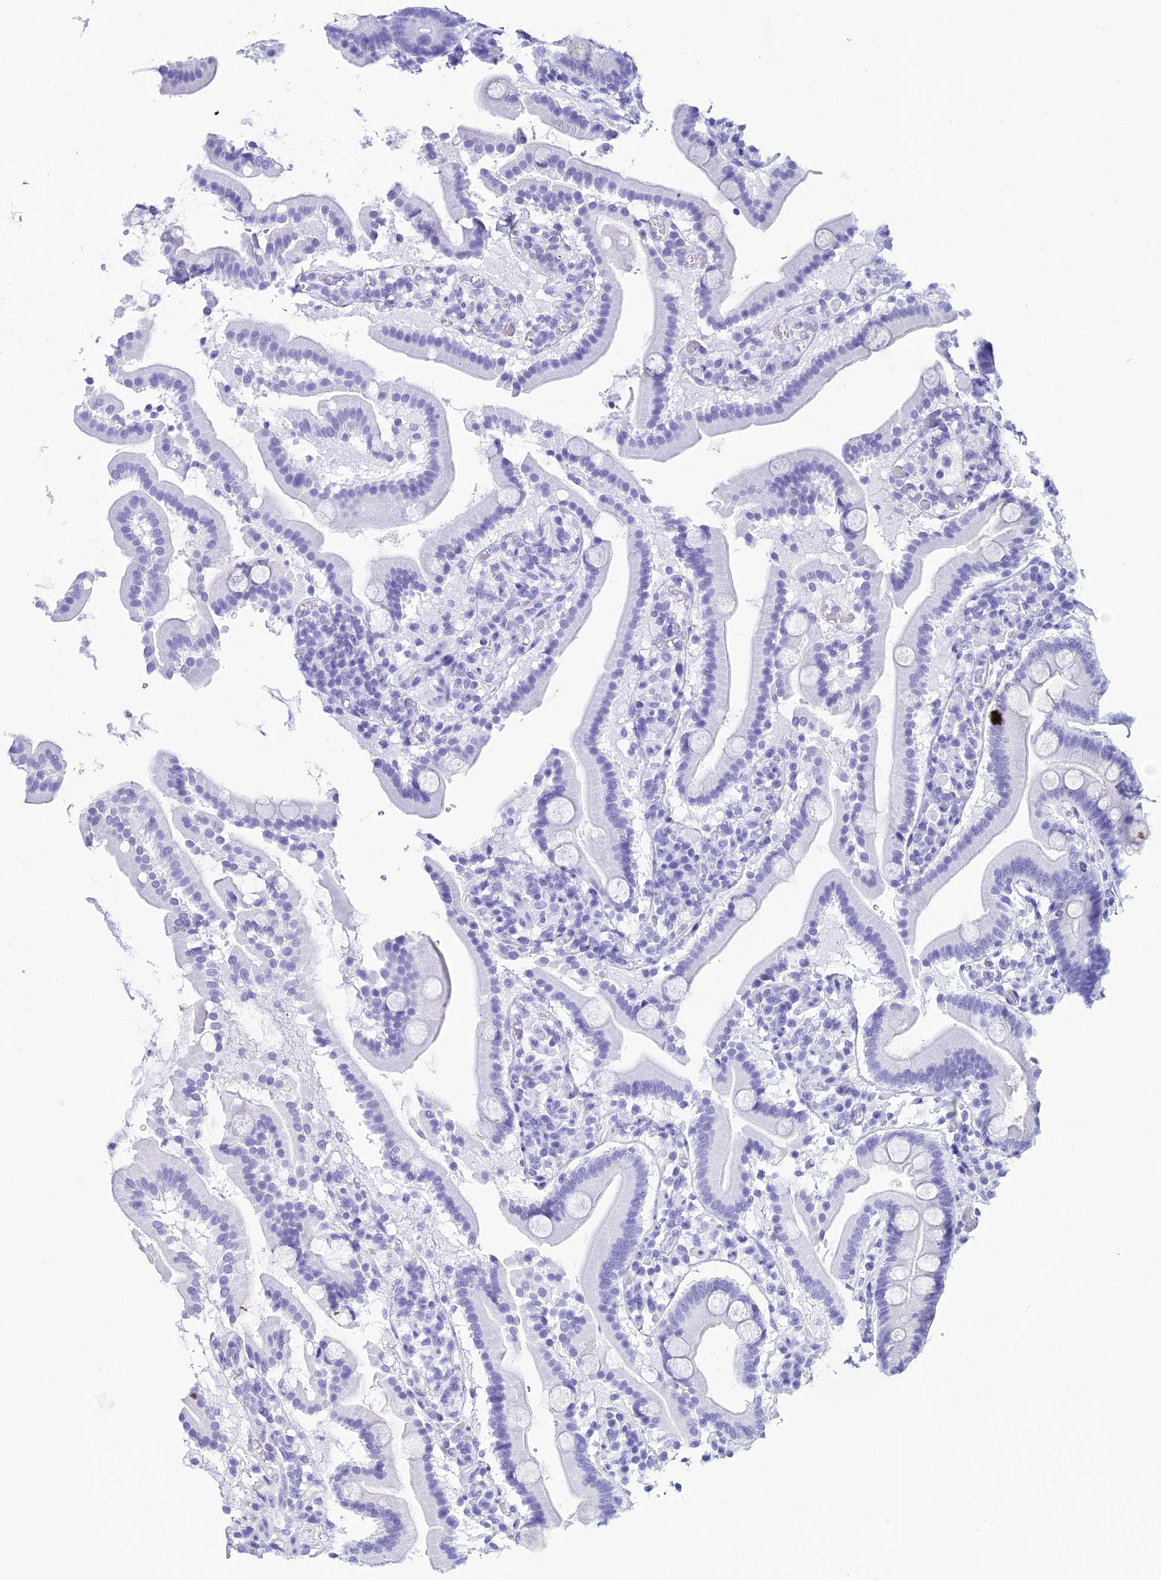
{"staining": {"intensity": "negative", "quantity": "none", "location": "none"}, "tissue": "duodenum", "cell_type": "Glandular cells", "image_type": "normal", "snomed": [{"axis": "morphology", "description": "Normal tissue, NOS"}, {"axis": "topography", "description": "Duodenum"}], "caption": "Image shows no significant protein expression in glandular cells of normal duodenum. (Brightfield microscopy of DAB (3,3'-diaminobenzidine) immunohistochemistry at high magnification).", "gene": "ZNF442", "patient": {"sex": "male", "age": 55}}